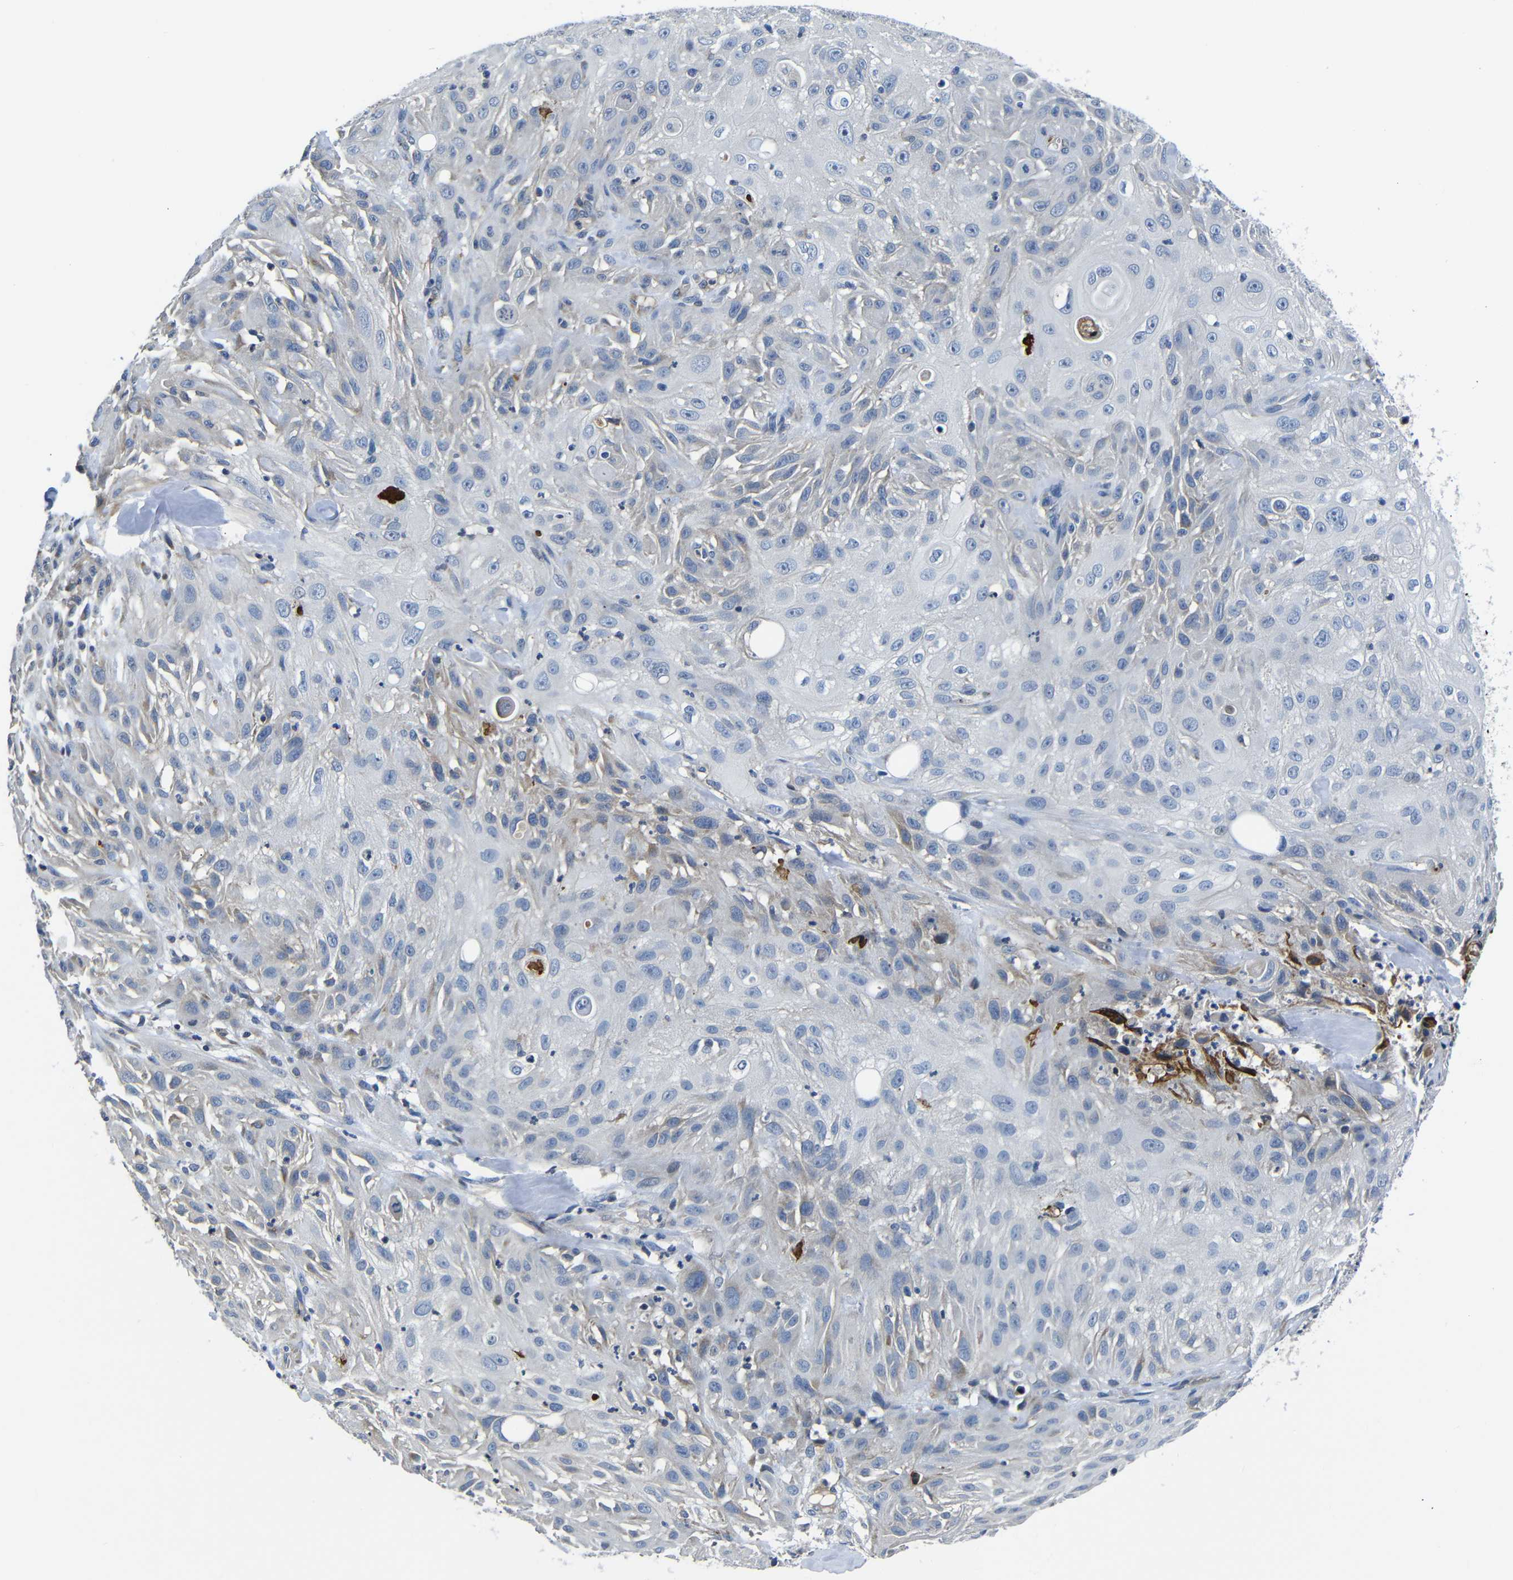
{"staining": {"intensity": "negative", "quantity": "none", "location": "none"}, "tissue": "skin cancer", "cell_type": "Tumor cells", "image_type": "cancer", "snomed": [{"axis": "morphology", "description": "Squamous cell carcinoma, NOS"}, {"axis": "topography", "description": "Skin"}], "caption": "Skin cancer (squamous cell carcinoma) was stained to show a protein in brown. There is no significant expression in tumor cells.", "gene": "AFDN", "patient": {"sex": "male", "age": 75}}